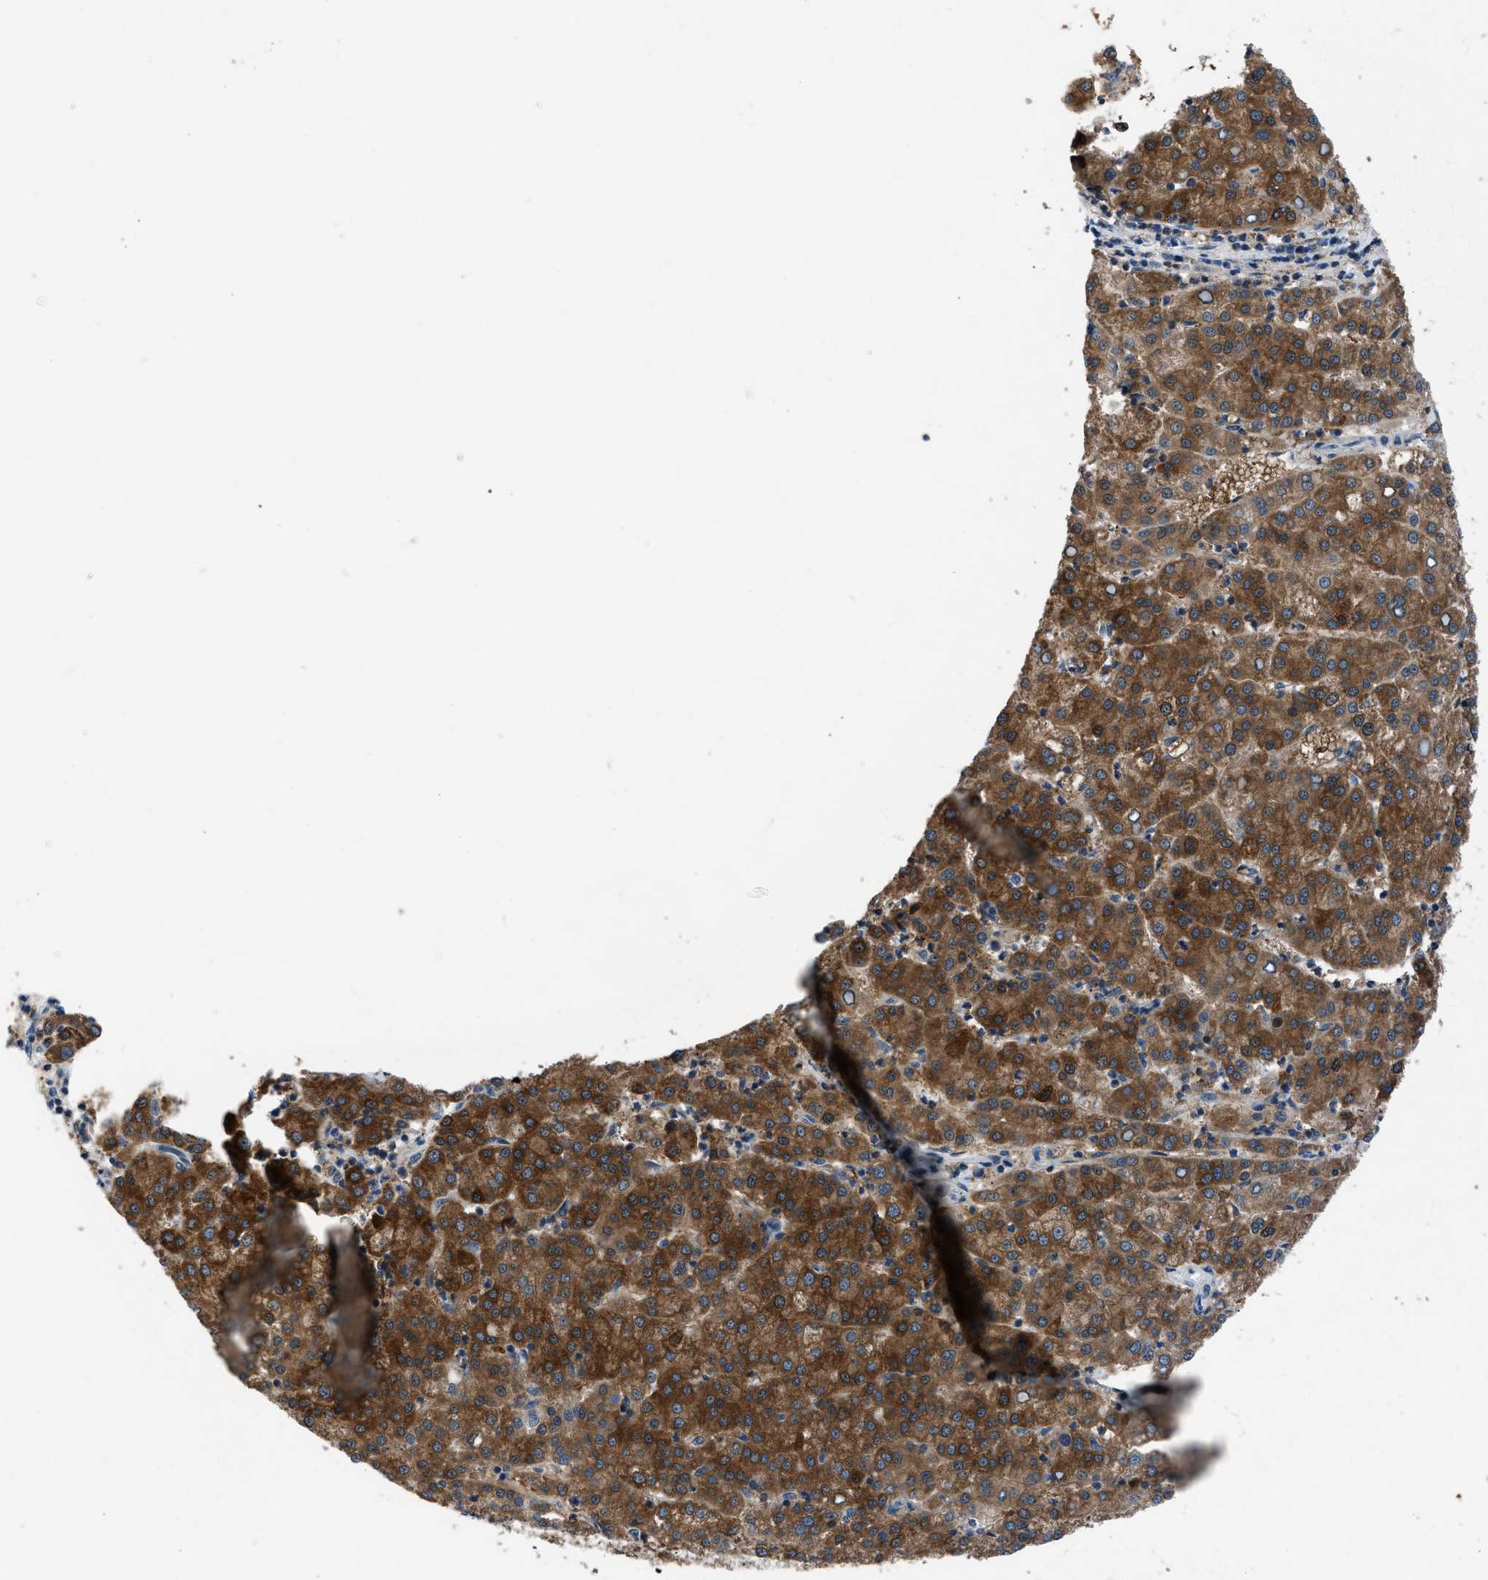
{"staining": {"intensity": "strong", "quantity": ">75%", "location": "cytoplasmic/membranous"}, "tissue": "liver cancer", "cell_type": "Tumor cells", "image_type": "cancer", "snomed": [{"axis": "morphology", "description": "Carcinoma, Hepatocellular, NOS"}, {"axis": "topography", "description": "Liver"}], "caption": "High-power microscopy captured an IHC histopathology image of liver hepatocellular carcinoma, revealing strong cytoplasmic/membranous positivity in about >75% of tumor cells. (Stains: DAB (3,3'-diaminobenzidine) in brown, nuclei in blue, Microscopy: brightfield microscopy at high magnification).", "gene": "TMEM45B", "patient": {"sex": "female", "age": 58}}